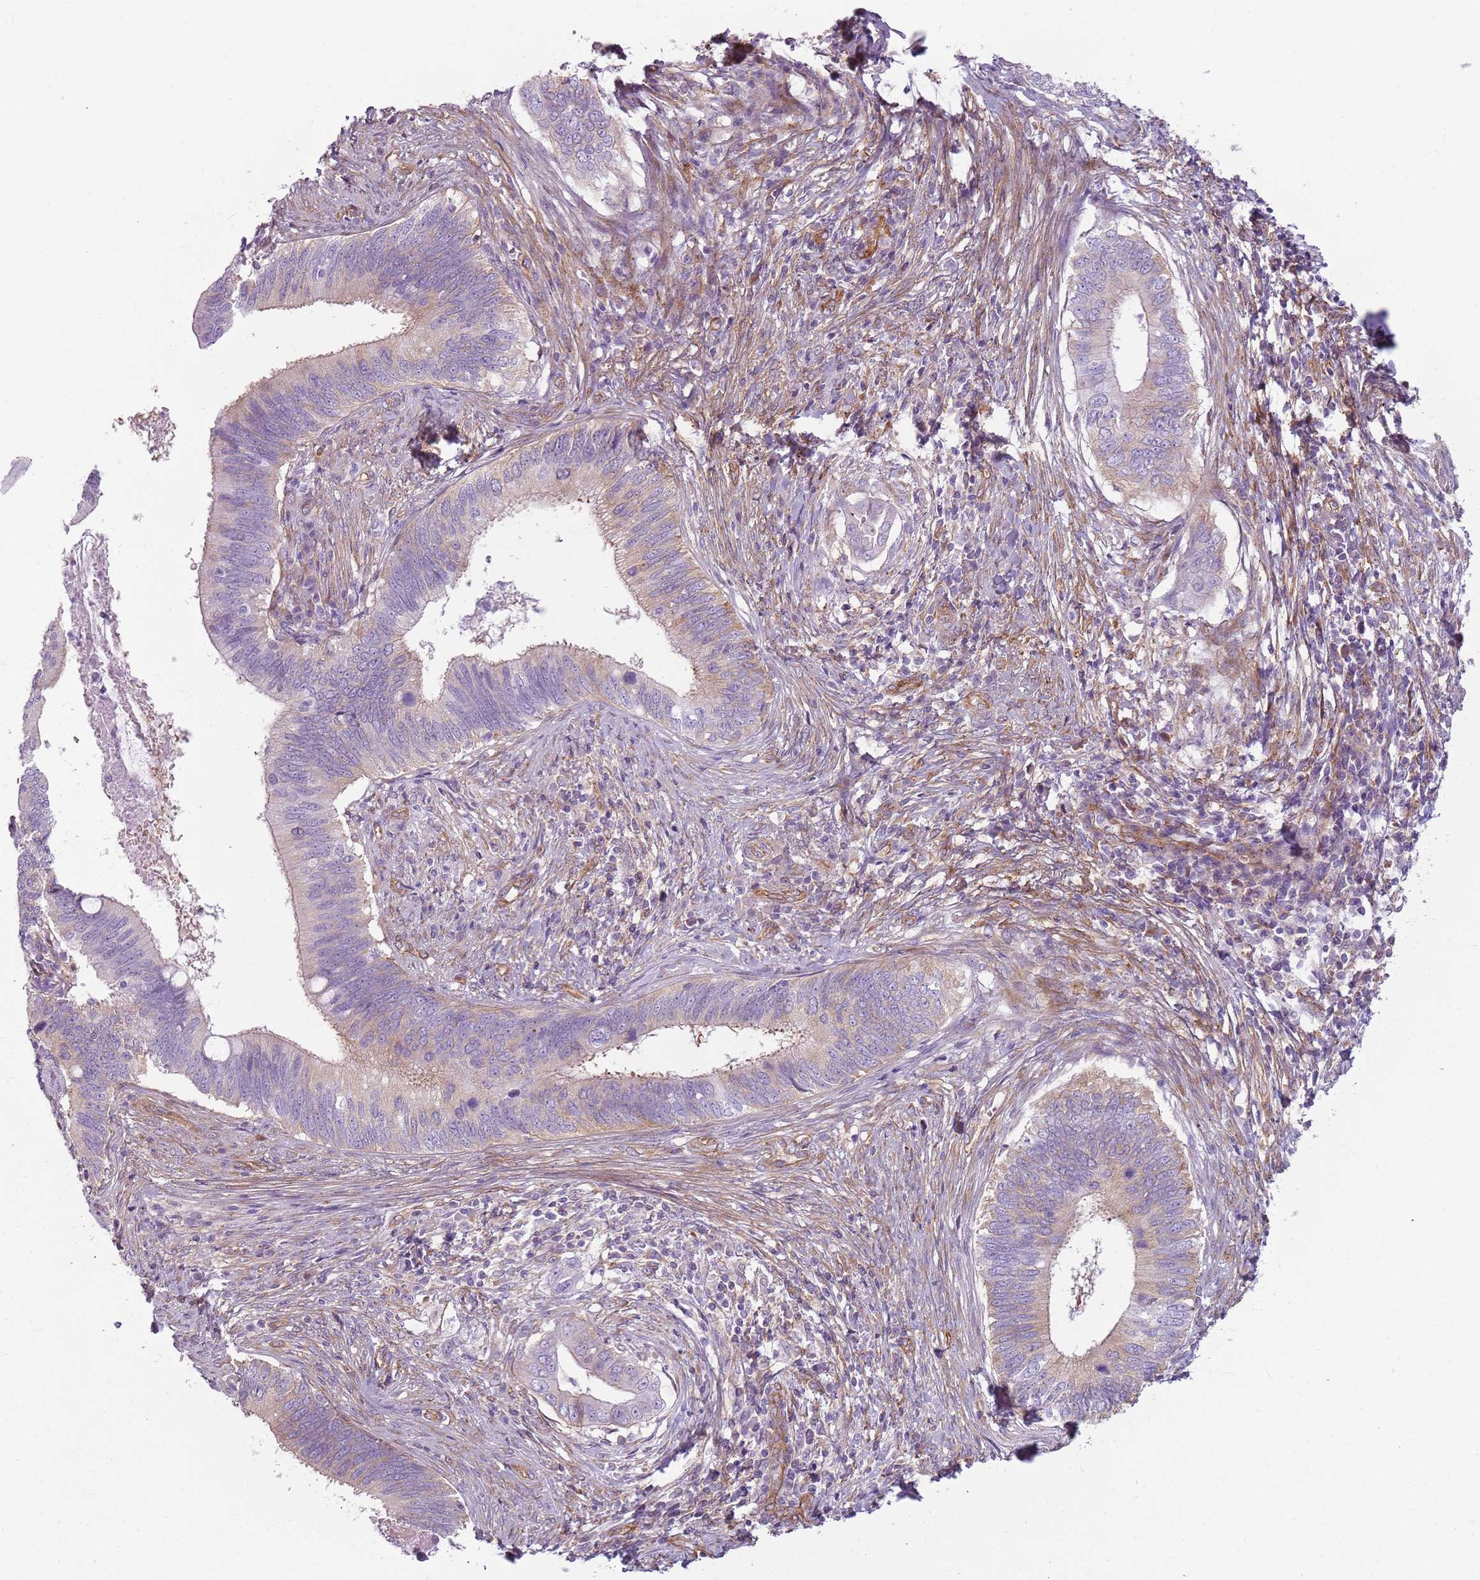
{"staining": {"intensity": "weak", "quantity": "25%-75%", "location": "cytoplasmic/membranous"}, "tissue": "cervical cancer", "cell_type": "Tumor cells", "image_type": "cancer", "snomed": [{"axis": "morphology", "description": "Adenocarcinoma, NOS"}, {"axis": "topography", "description": "Cervix"}], "caption": "A photomicrograph showing weak cytoplasmic/membranous staining in approximately 25%-75% of tumor cells in adenocarcinoma (cervical), as visualized by brown immunohistochemical staining.", "gene": "SNX1", "patient": {"sex": "female", "age": 42}}